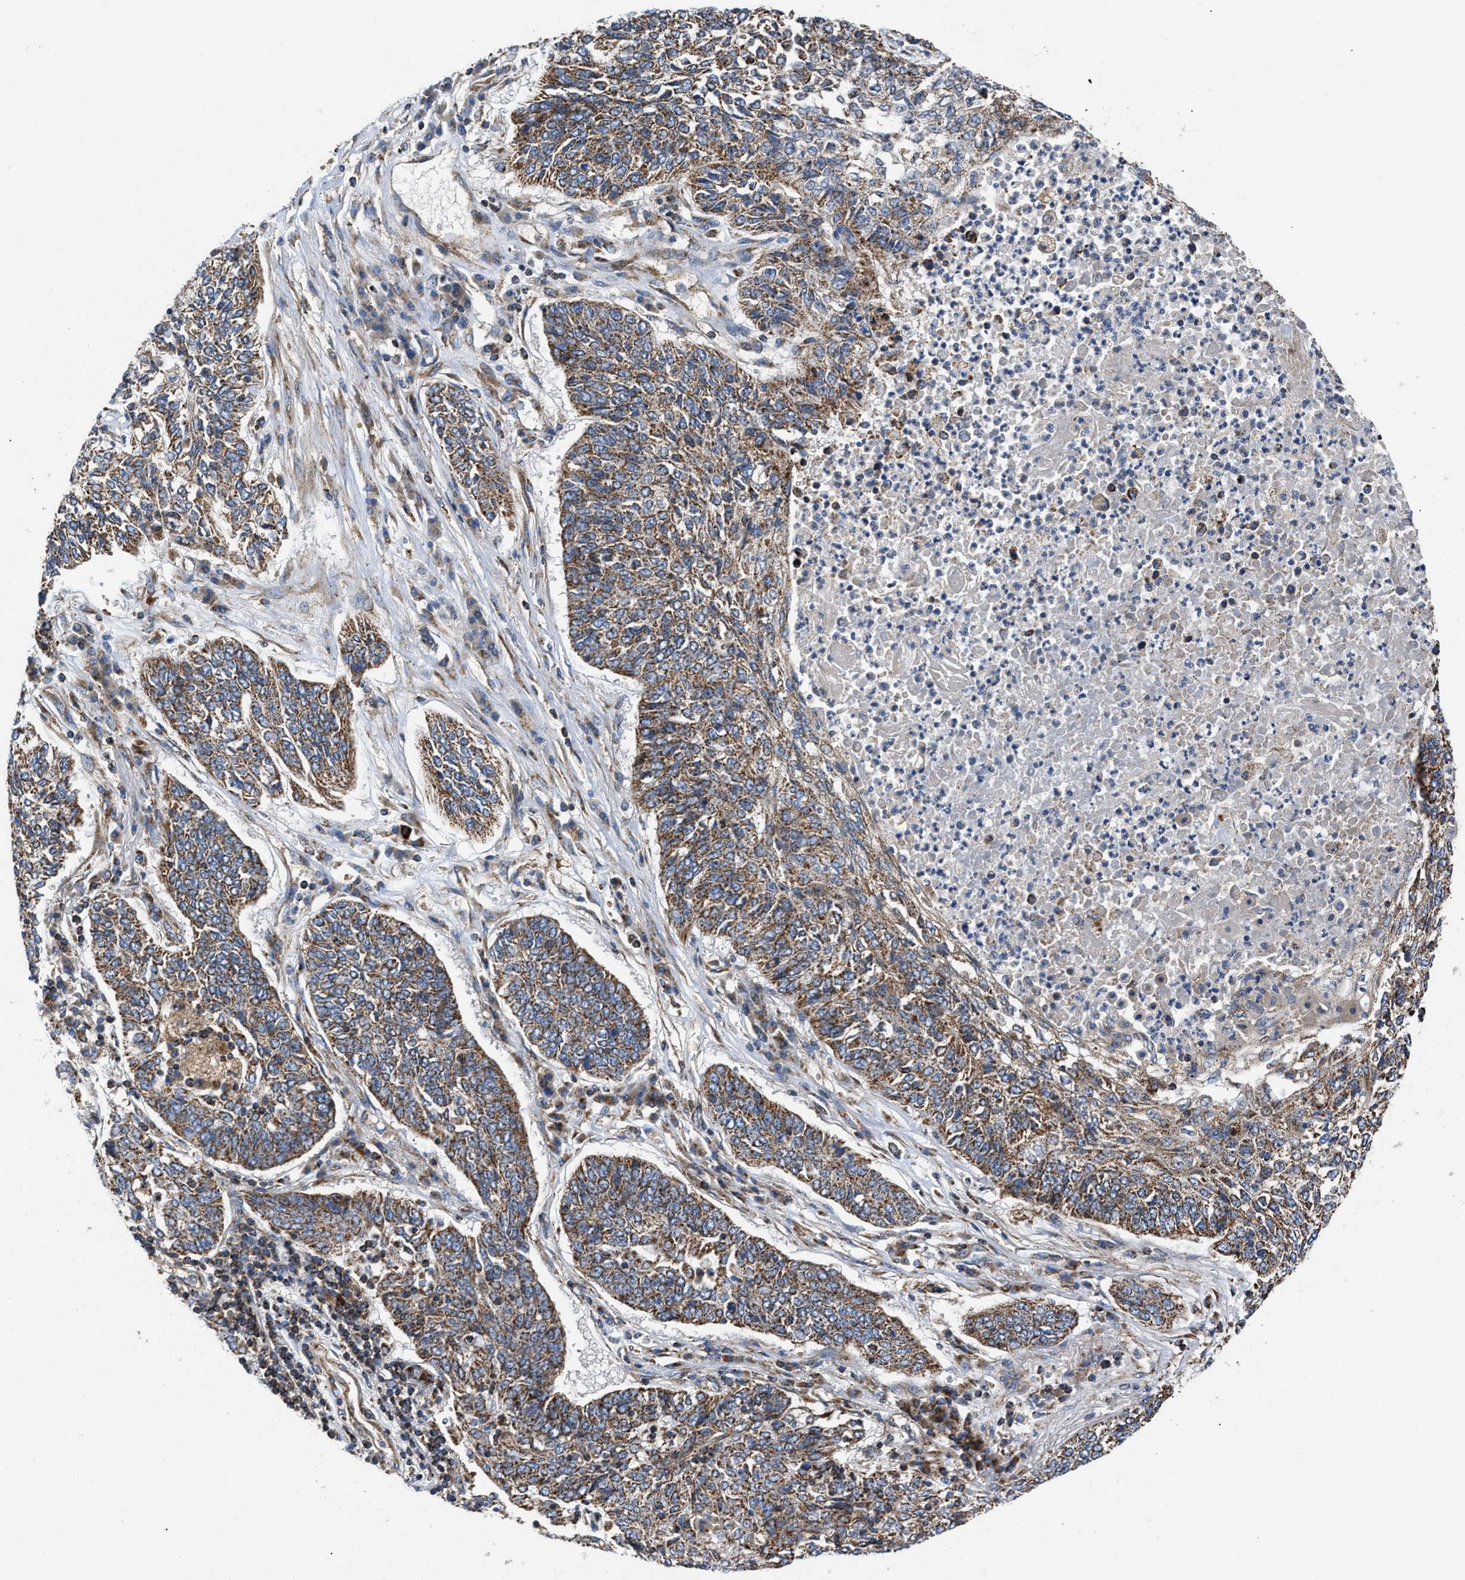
{"staining": {"intensity": "moderate", "quantity": ">75%", "location": "cytoplasmic/membranous"}, "tissue": "lung cancer", "cell_type": "Tumor cells", "image_type": "cancer", "snomed": [{"axis": "morphology", "description": "Normal tissue, NOS"}, {"axis": "morphology", "description": "Squamous cell carcinoma, NOS"}, {"axis": "topography", "description": "Cartilage tissue"}, {"axis": "topography", "description": "Bronchus"}, {"axis": "topography", "description": "Lung"}], "caption": "Lung cancer stained with a brown dye reveals moderate cytoplasmic/membranous positive staining in about >75% of tumor cells.", "gene": "OPTN", "patient": {"sex": "female", "age": 49}}